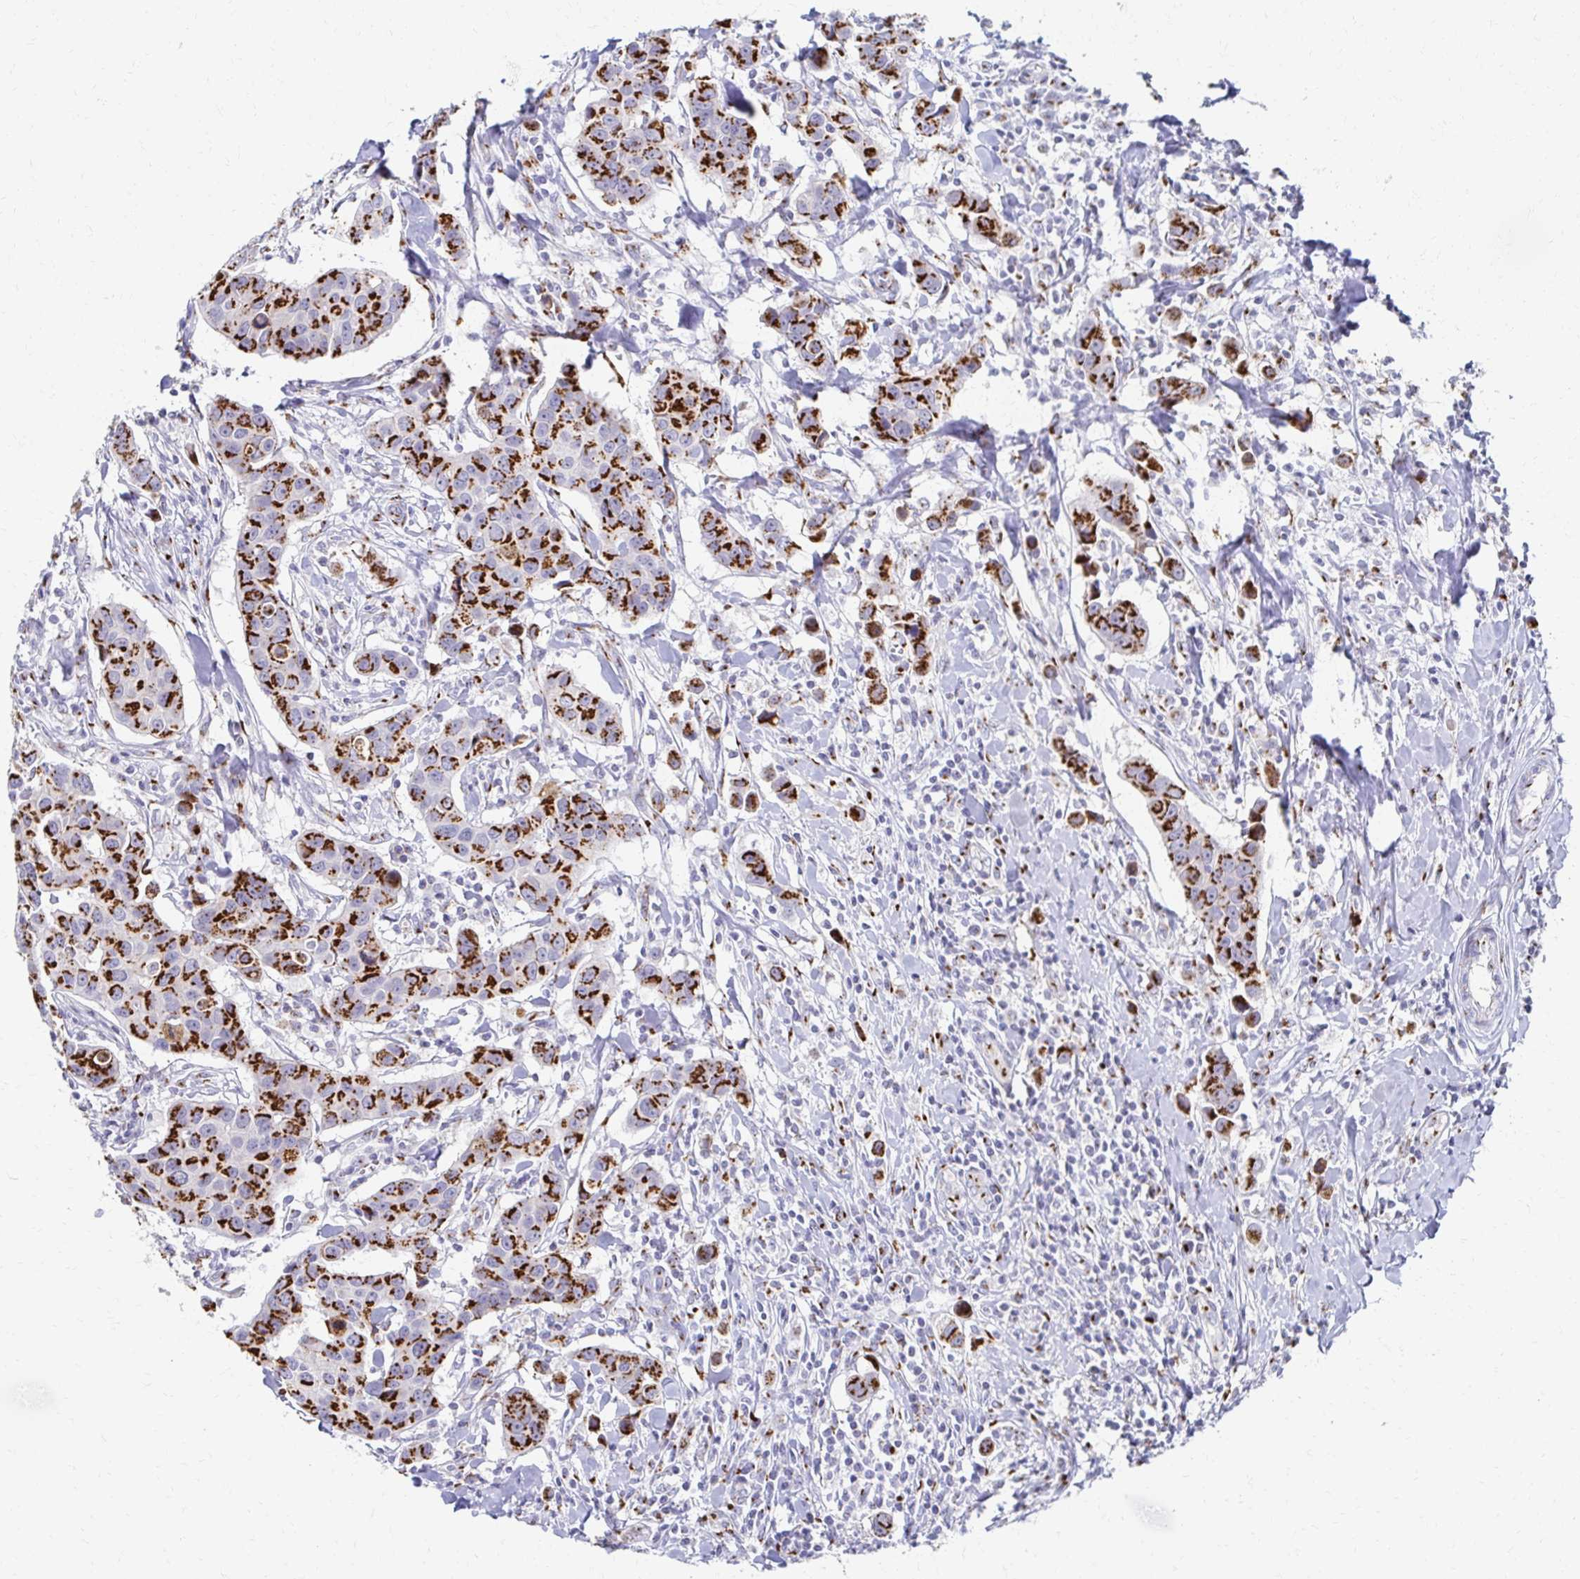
{"staining": {"intensity": "strong", "quantity": ">75%", "location": "cytoplasmic/membranous"}, "tissue": "breast cancer", "cell_type": "Tumor cells", "image_type": "cancer", "snomed": [{"axis": "morphology", "description": "Duct carcinoma"}, {"axis": "topography", "description": "Breast"}], "caption": "Tumor cells reveal high levels of strong cytoplasmic/membranous expression in about >75% of cells in intraductal carcinoma (breast).", "gene": "TM9SF1", "patient": {"sex": "female", "age": 24}}